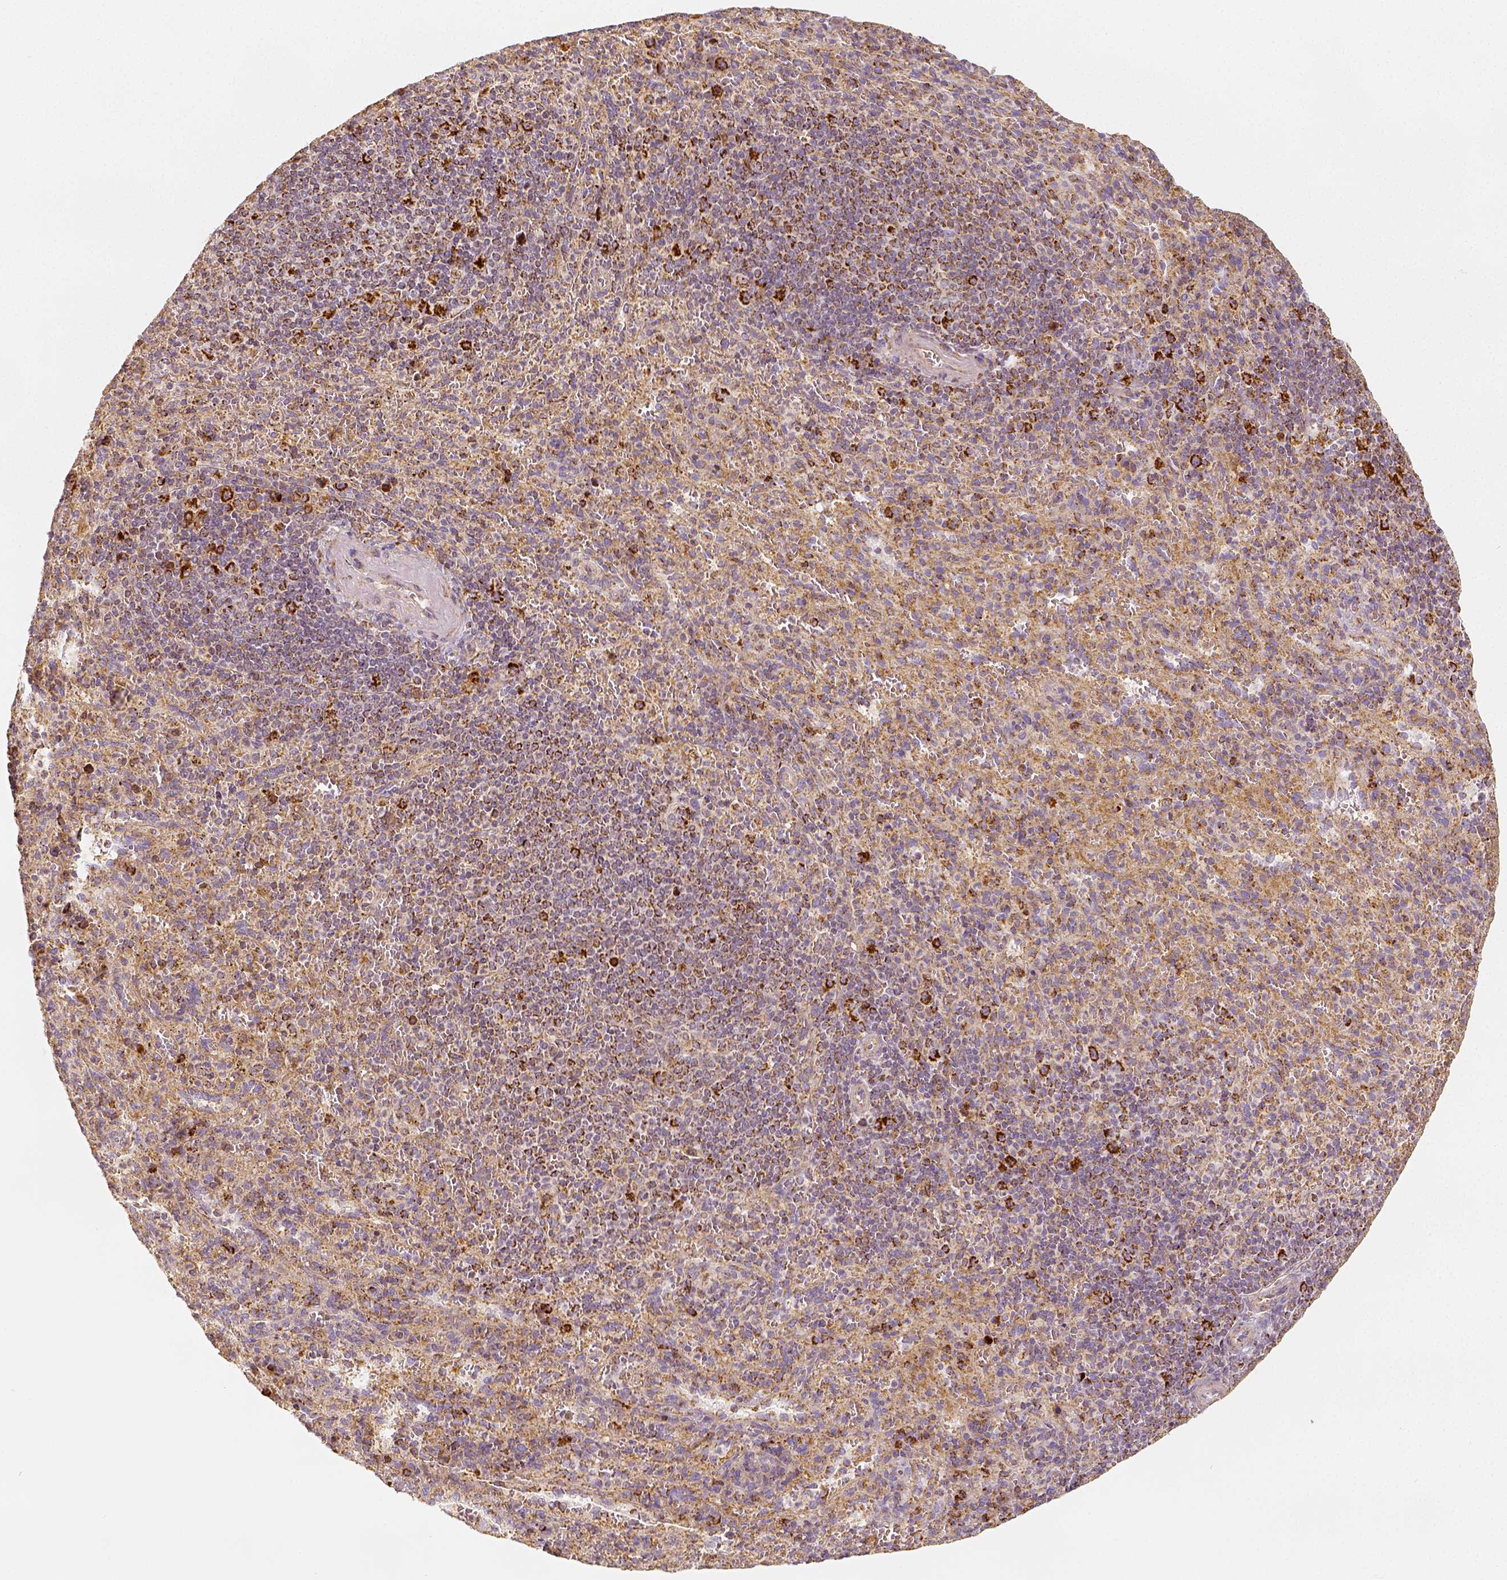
{"staining": {"intensity": "strong", "quantity": "<25%", "location": "cytoplasmic/membranous"}, "tissue": "spleen", "cell_type": "Cells in red pulp", "image_type": "normal", "snomed": [{"axis": "morphology", "description": "Normal tissue, NOS"}, {"axis": "topography", "description": "Spleen"}], "caption": "Protein staining by immunohistochemistry demonstrates strong cytoplasmic/membranous staining in about <25% of cells in red pulp in unremarkable spleen.", "gene": "PGAM5", "patient": {"sex": "male", "age": 57}}